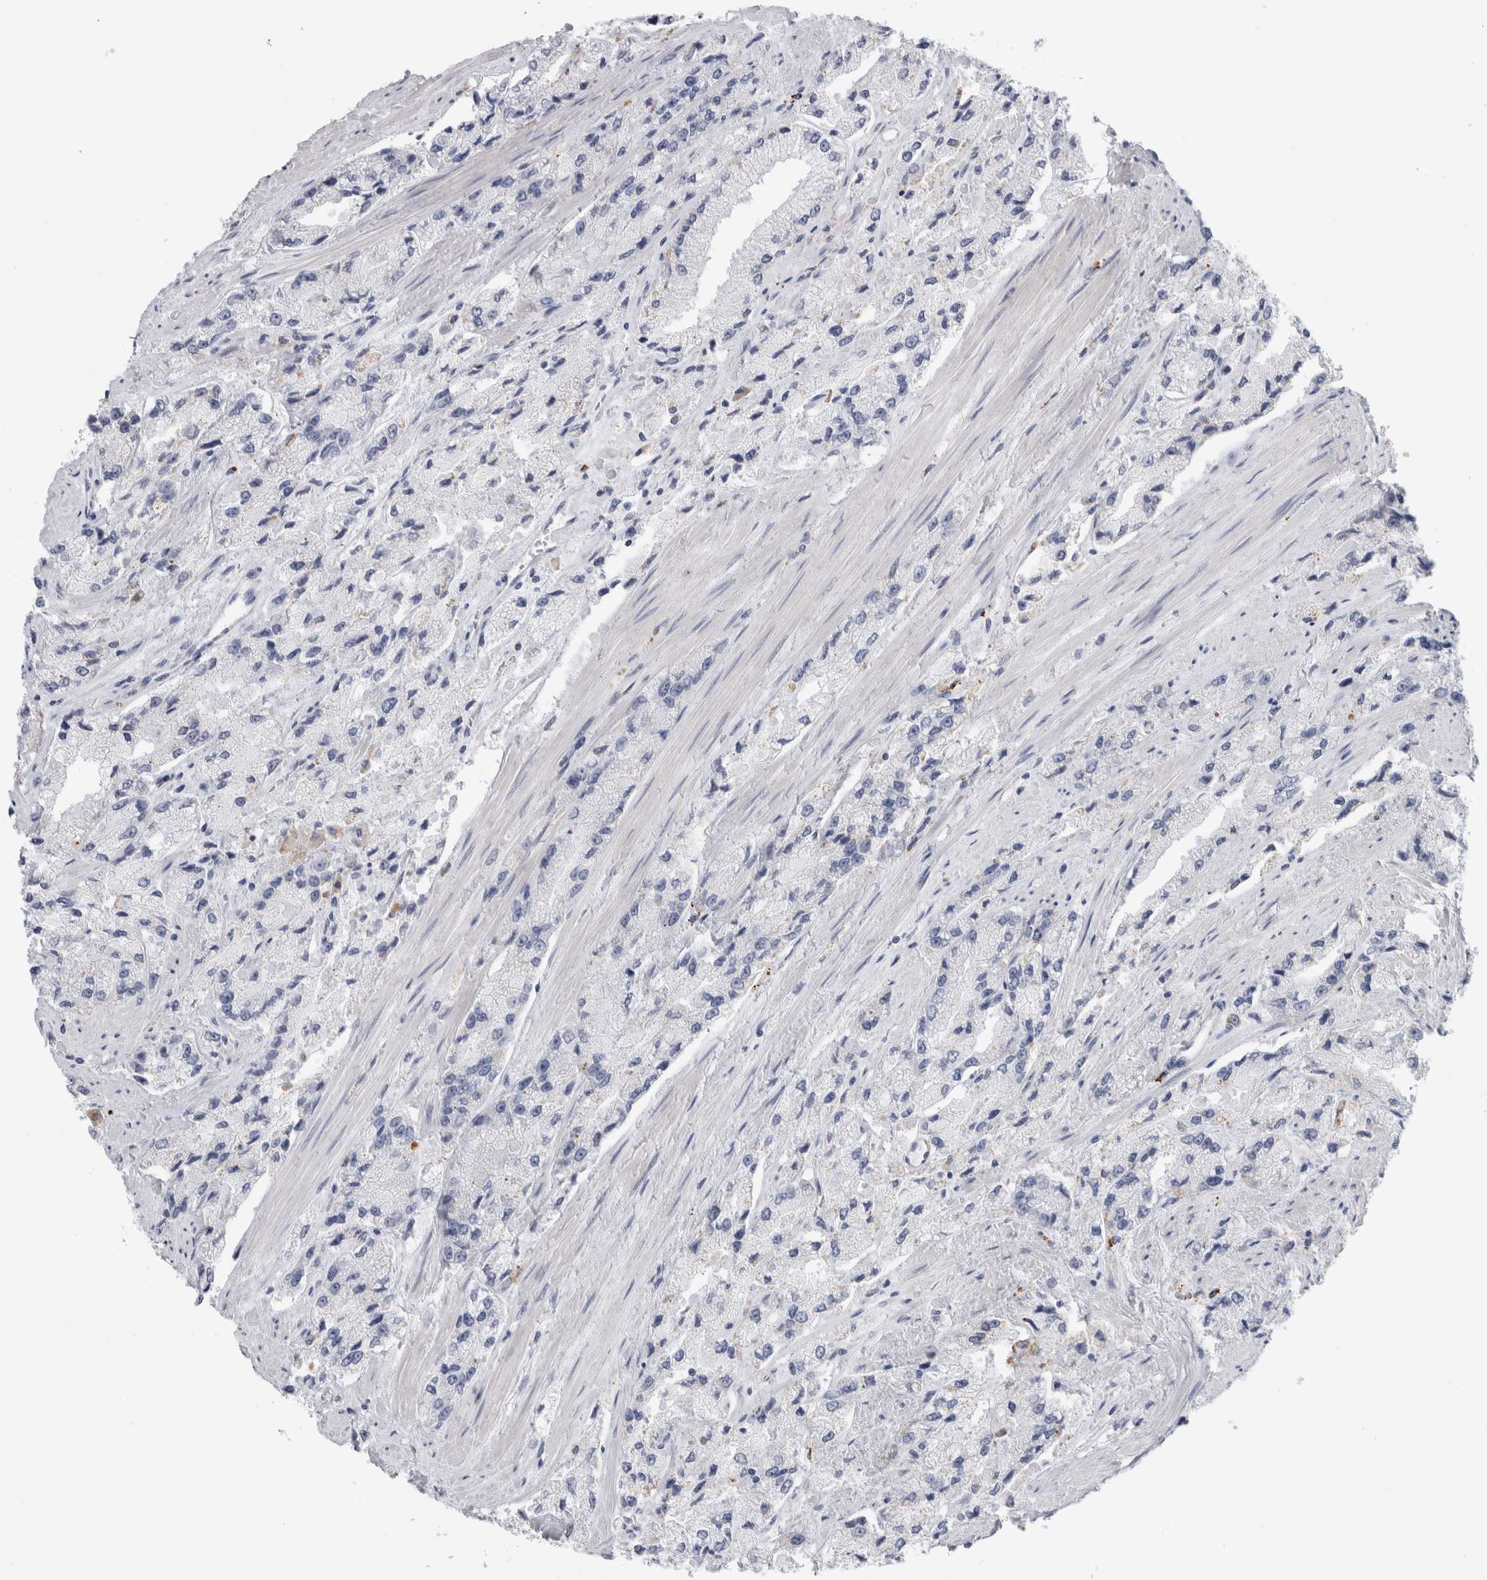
{"staining": {"intensity": "weak", "quantity": "<25%", "location": "cytoplasmic/membranous"}, "tissue": "prostate cancer", "cell_type": "Tumor cells", "image_type": "cancer", "snomed": [{"axis": "morphology", "description": "Adenocarcinoma, High grade"}, {"axis": "topography", "description": "Prostate"}], "caption": "Histopathology image shows no protein expression in tumor cells of prostate cancer (high-grade adenocarcinoma) tissue.", "gene": "ANKMY1", "patient": {"sex": "male", "age": 58}}